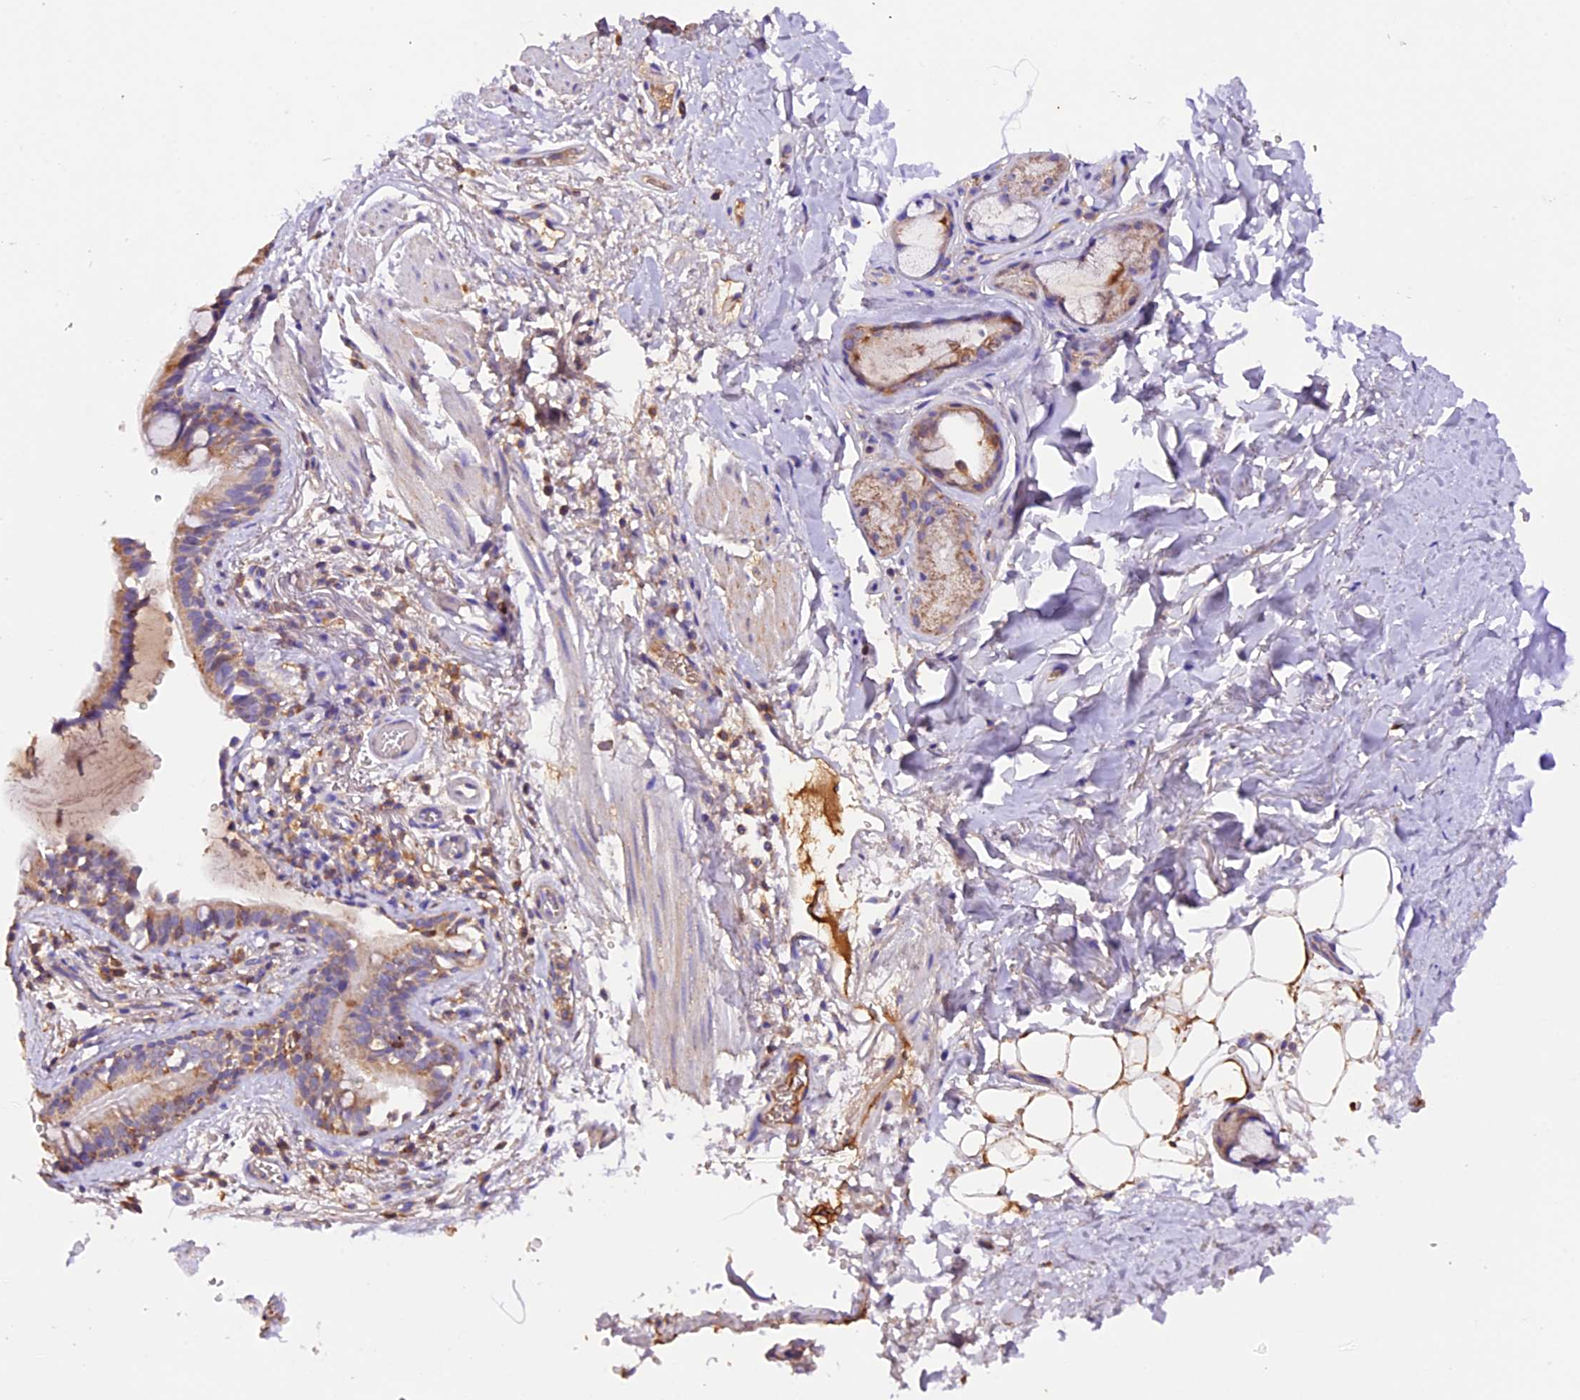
{"staining": {"intensity": "negative", "quantity": "none", "location": "none"}, "tissue": "adipose tissue", "cell_type": "Adipocytes", "image_type": "normal", "snomed": [{"axis": "morphology", "description": "Normal tissue, NOS"}, {"axis": "topography", "description": "Lymph node"}, {"axis": "topography", "description": "Bronchus"}], "caption": "A micrograph of human adipose tissue is negative for staining in adipocytes. (Brightfield microscopy of DAB immunohistochemistry at high magnification).", "gene": "SIX5", "patient": {"sex": "male", "age": 63}}